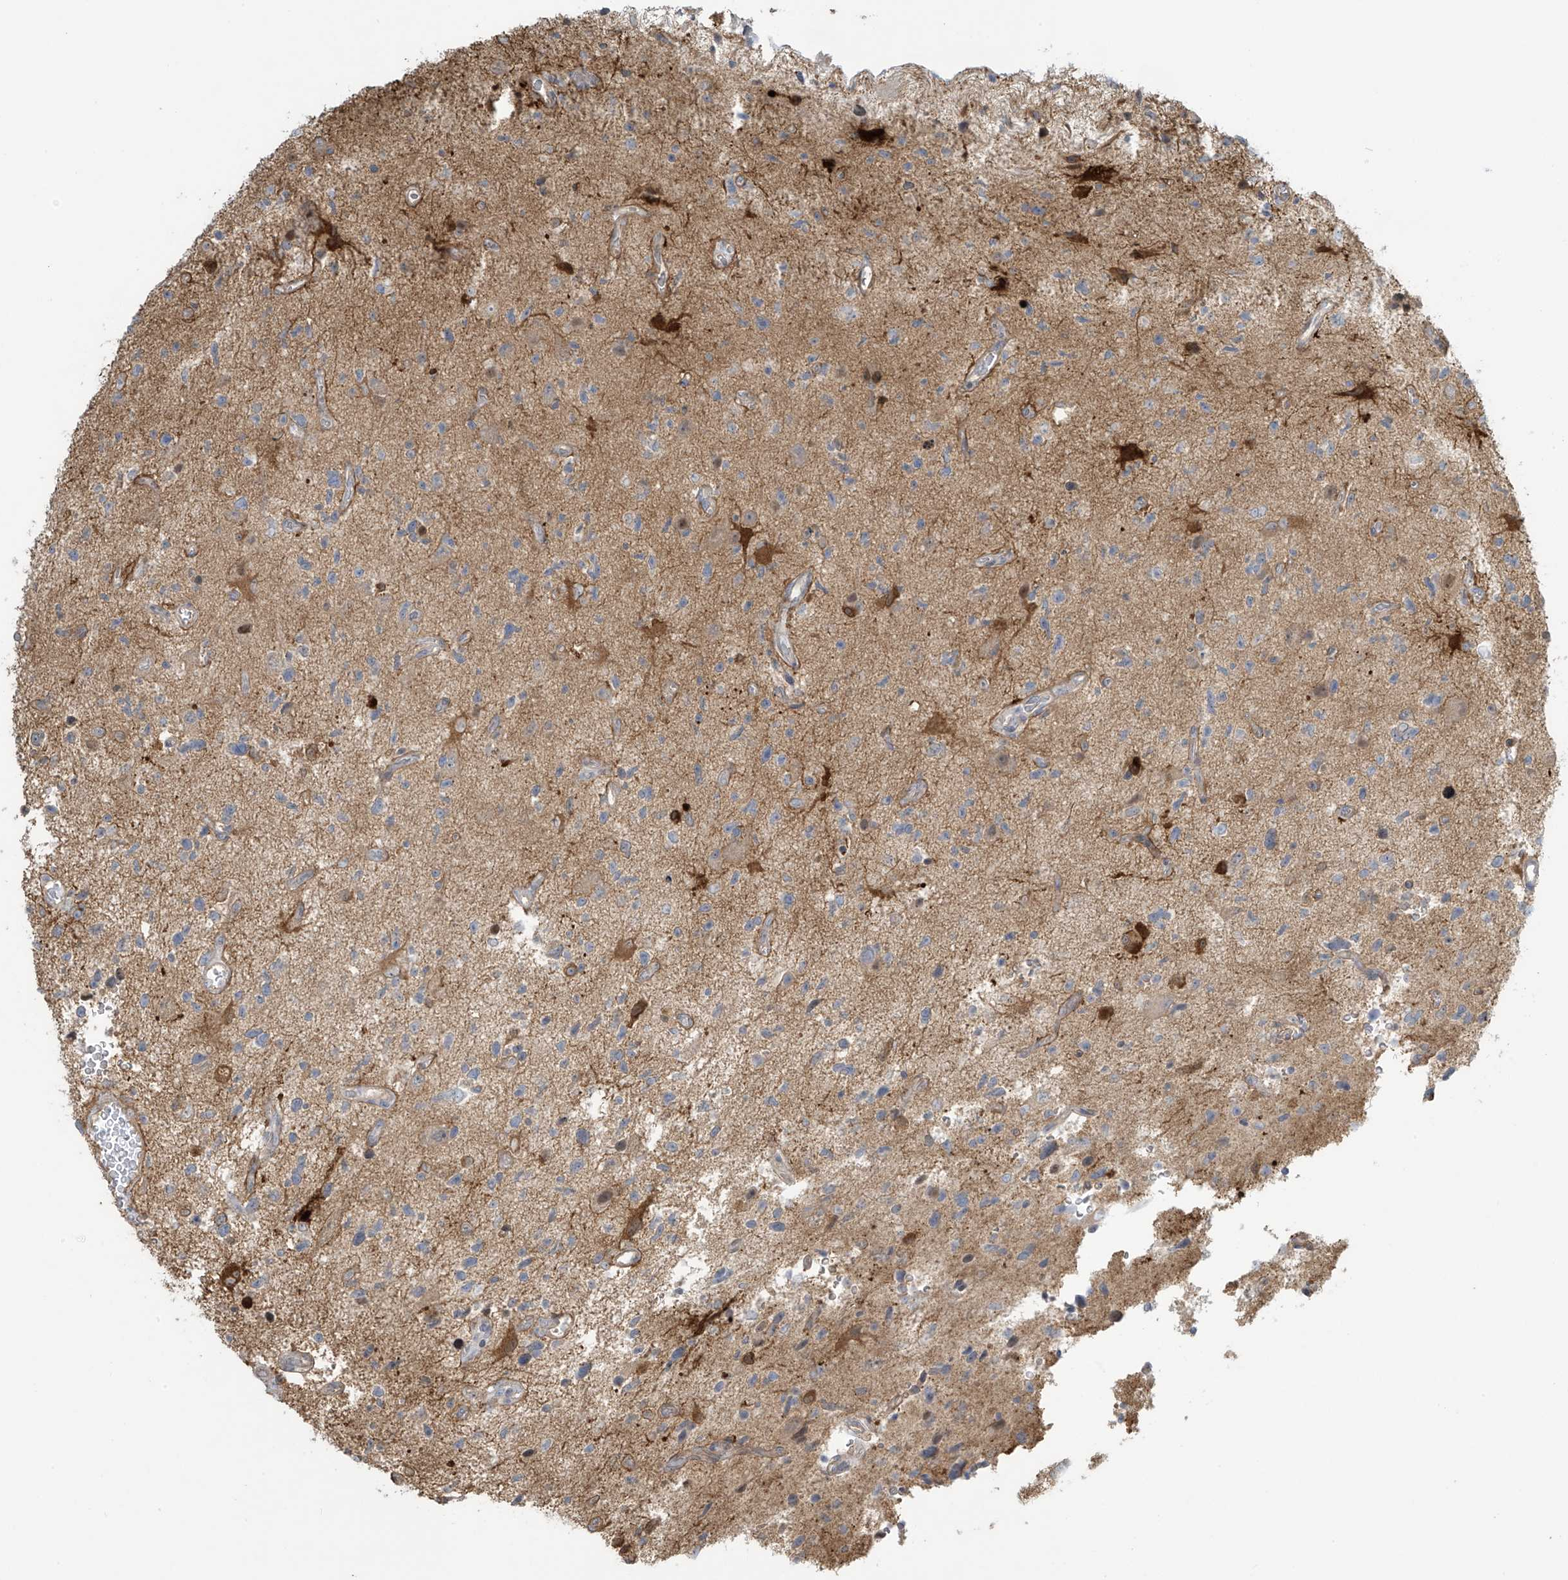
{"staining": {"intensity": "moderate", "quantity": "<25%", "location": "cytoplasmic/membranous"}, "tissue": "glioma", "cell_type": "Tumor cells", "image_type": "cancer", "snomed": [{"axis": "morphology", "description": "Glioma, malignant, High grade"}, {"axis": "topography", "description": "Brain"}], "caption": "The micrograph reveals a brown stain indicating the presence of a protein in the cytoplasmic/membranous of tumor cells in malignant glioma (high-grade).", "gene": "TAGAP", "patient": {"sex": "male", "age": 33}}